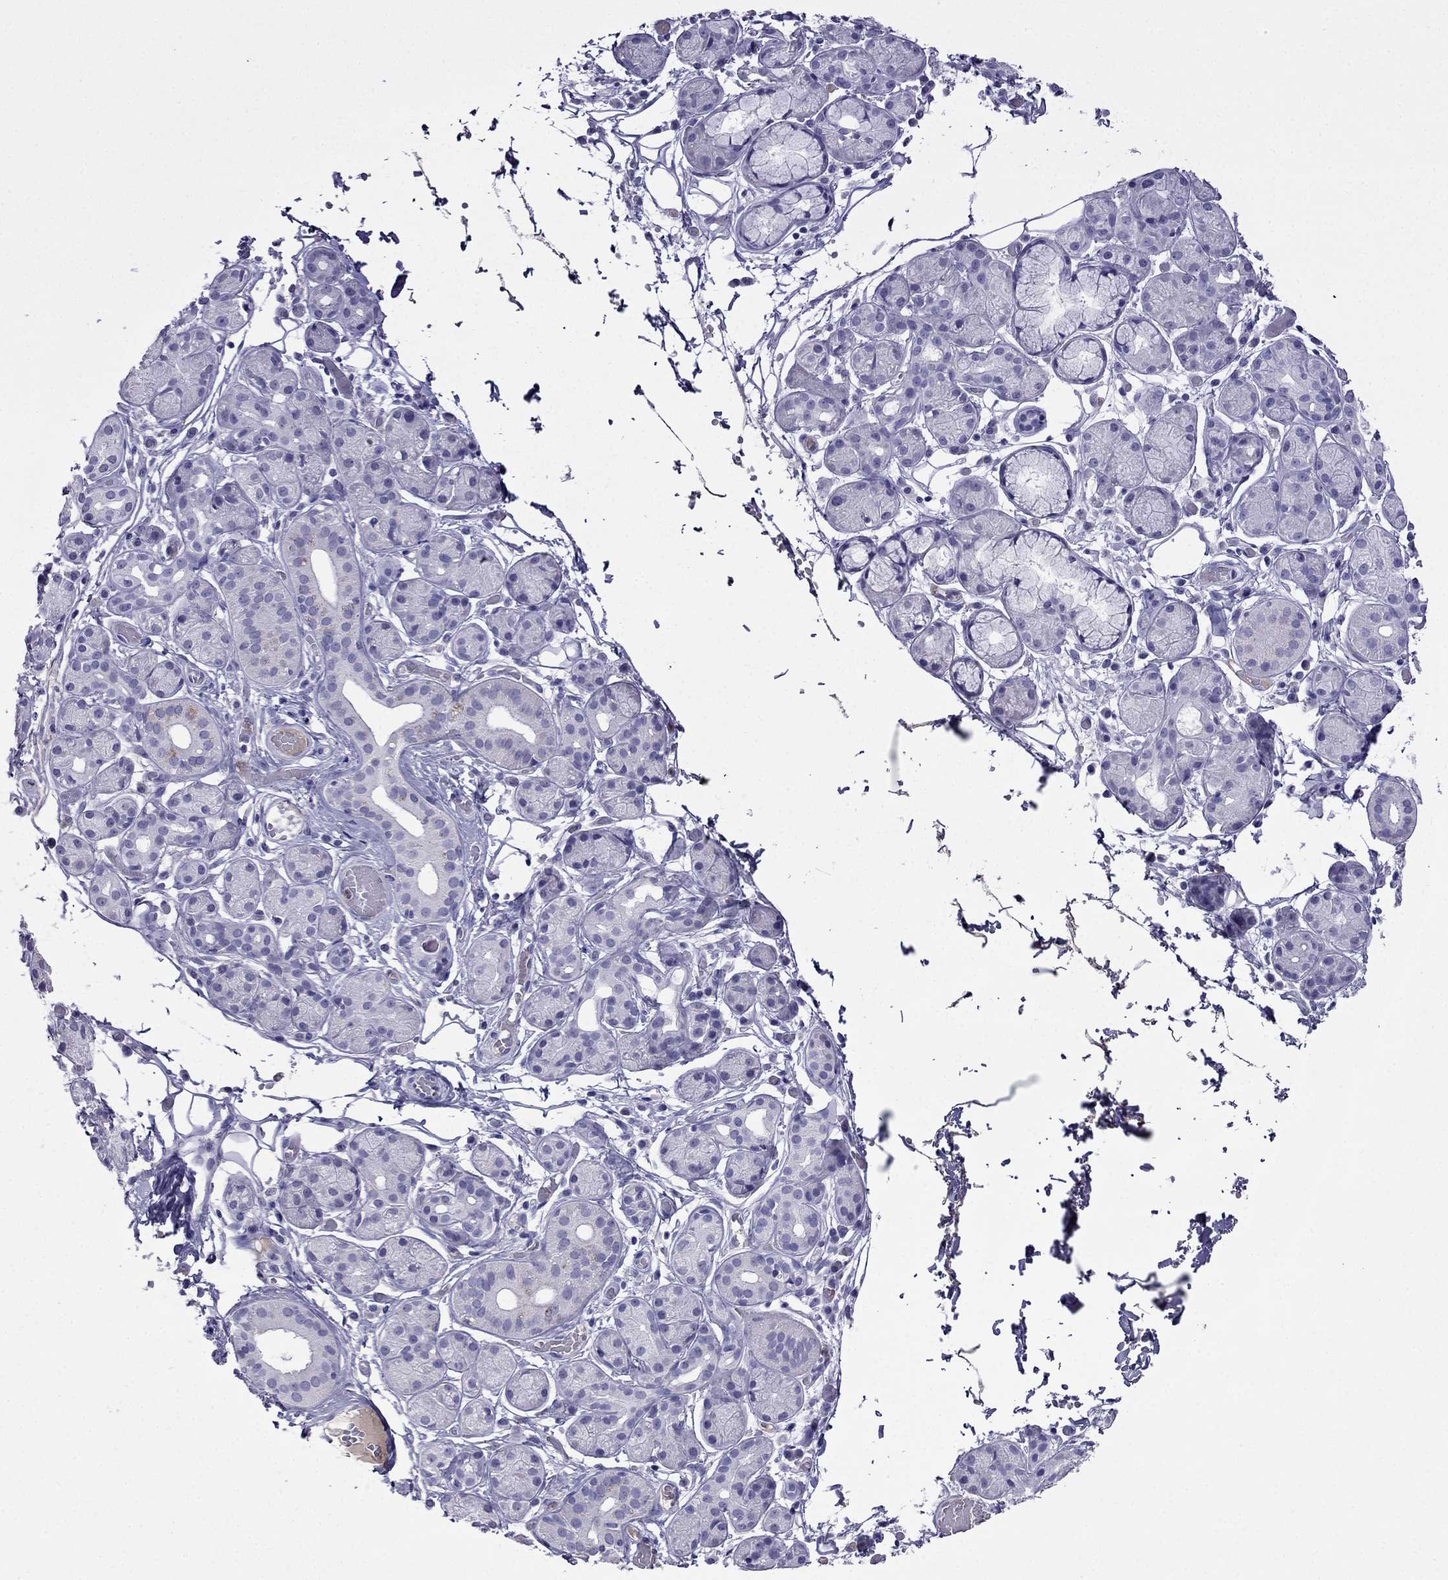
{"staining": {"intensity": "negative", "quantity": "none", "location": "none"}, "tissue": "salivary gland", "cell_type": "Glandular cells", "image_type": "normal", "snomed": [{"axis": "morphology", "description": "Normal tissue, NOS"}, {"axis": "topography", "description": "Salivary gland"}, {"axis": "topography", "description": "Peripheral nerve tissue"}], "caption": "IHC histopathology image of unremarkable salivary gland: salivary gland stained with DAB reveals no significant protein expression in glandular cells. (IHC, brightfield microscopy, high magnification).", "gene": "CDHR4", "patient": {"sex": "male", "age": 71}}